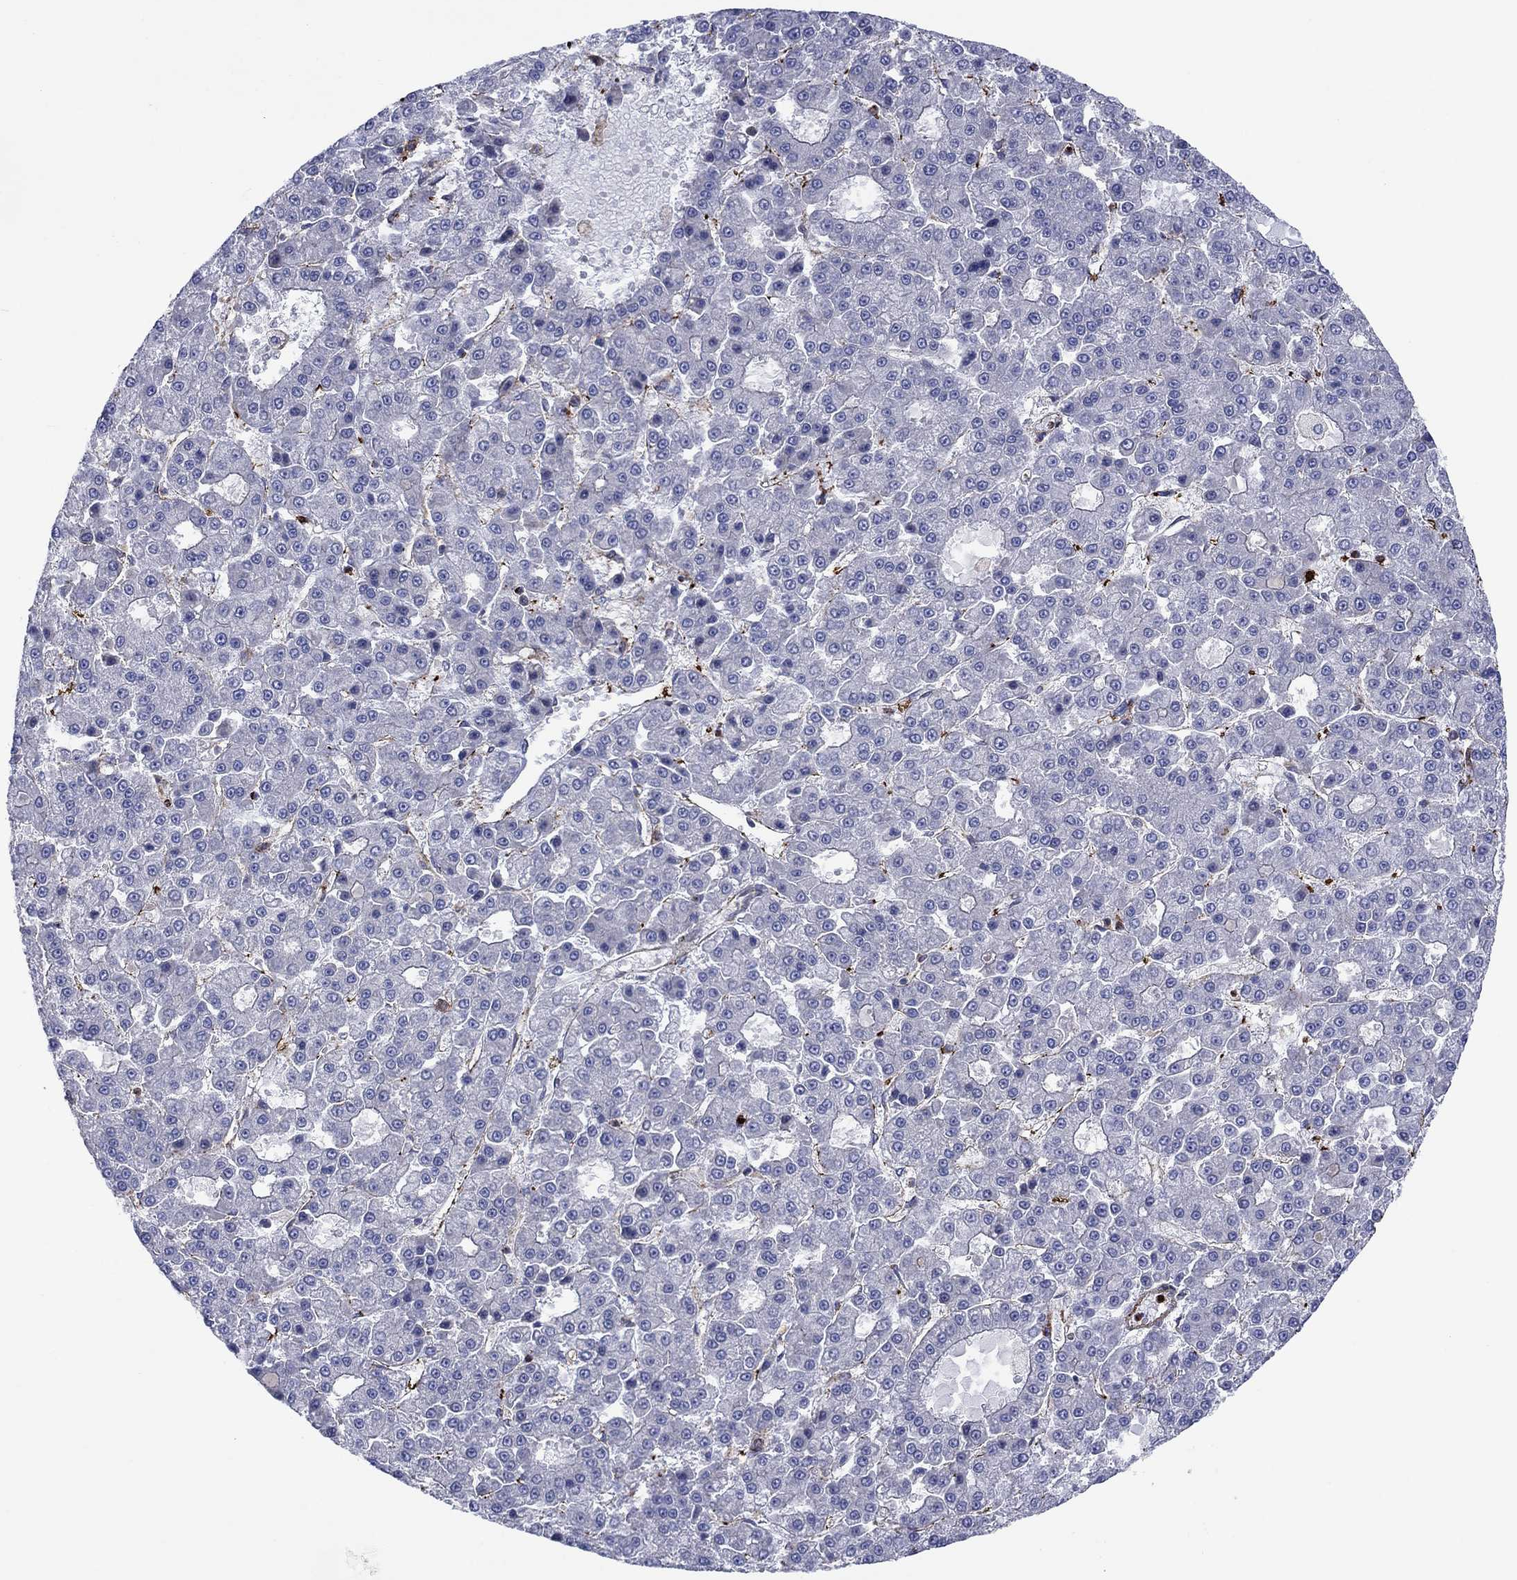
{"staining": {"intensity": "negative", "quantity": "none", "location": "none"}, "tissue": "liver cancer", "cell_type": "Tumor cells", "image_type": "cancer", "snomed": [{"axis": "morphology", "description": "Carcinoma, Hepatocellular, NOS"}, {"axis": "topography", "description": "Liver"}], "caption": "The image reveals no staining of tumor cells in liver hepatocellular carcinoma.", "gene": "PAG1", "patient": {"sex": "male", "age": 70}}